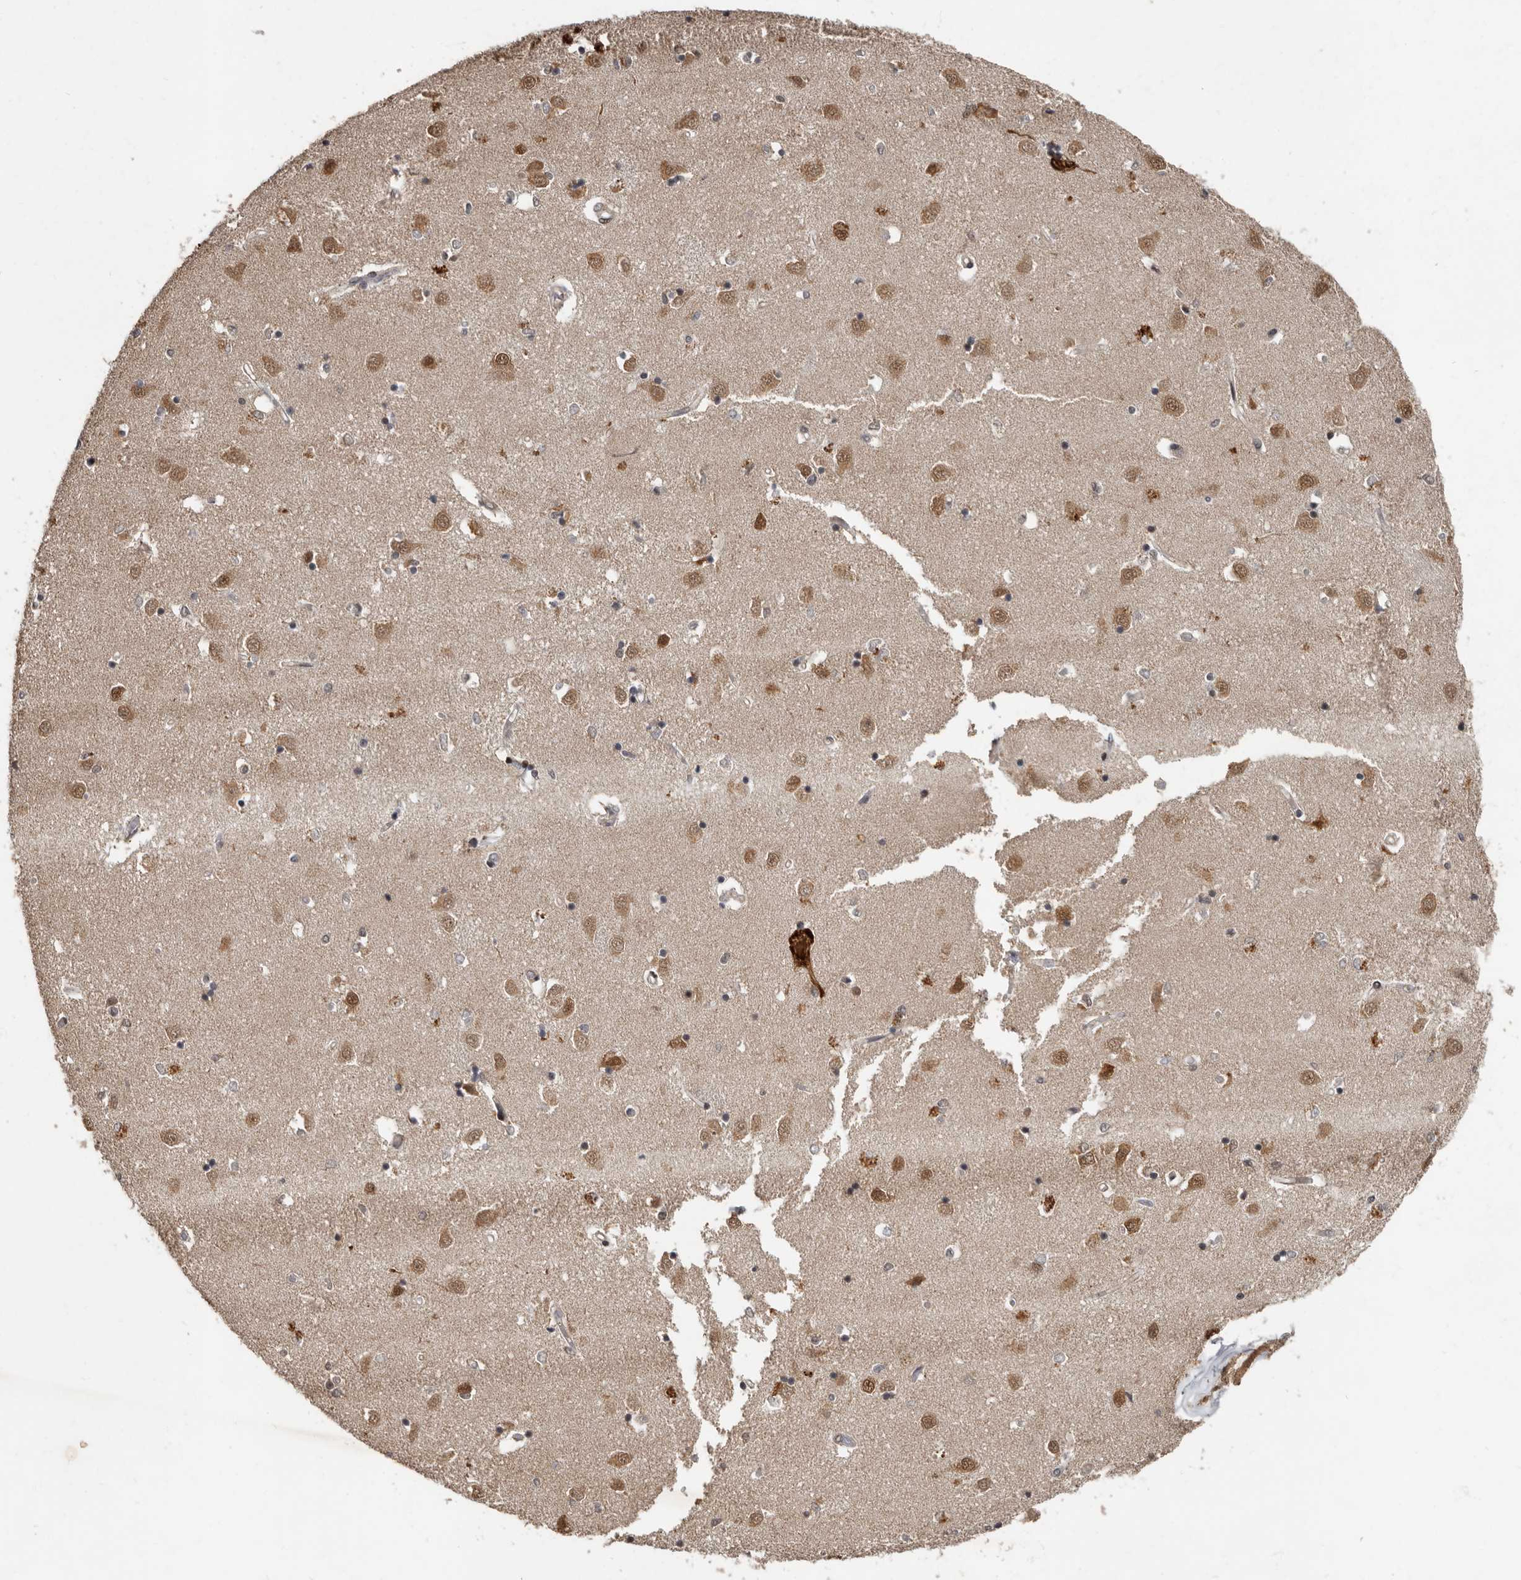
{"staining": {"intensity": "moderate", "quantity": "25%-75%", "location": "nuclear"}, "tissue": "caudate", "cell_type": "Glial cells", "image_type": "normal", "snomed": [{"axis": "morphology", "description": "Normal tissue, NOS"}, {"axis": "topography", "description": "Lateral ventricle wall"}], "caption": "Glial cells demonstrate medium levels of moderate nuclear positivity in about 25%-75% of cells in benign caudate. (DAB (3,3'-diaminobenzidine) = brown stain, brightfield microscopy at high magnification).", "gene": "LRGUK", "patient": {"sex": "male", "age": 45}}